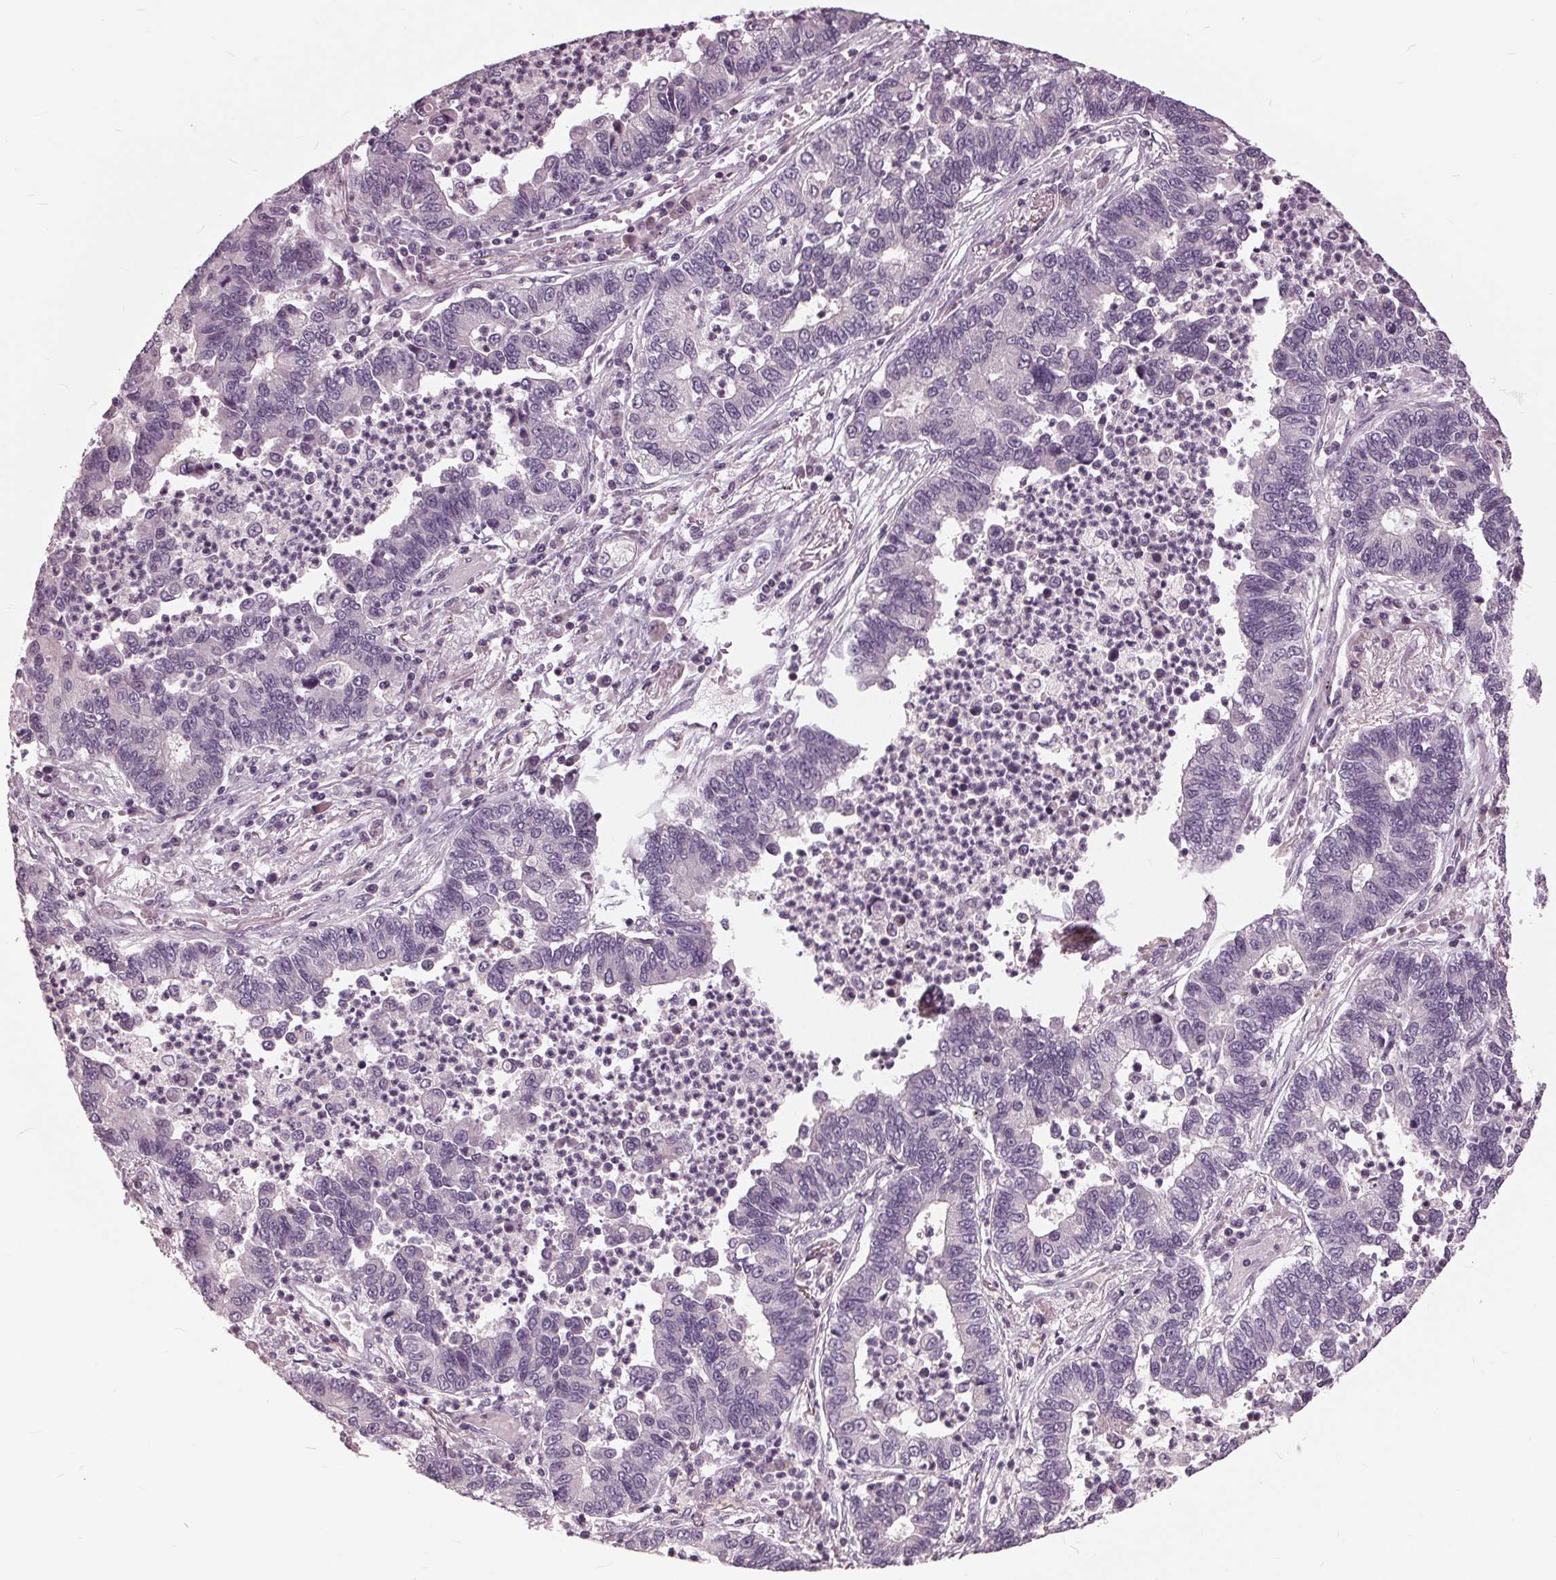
{"staining": {"intensity": "negative", "quantity": "none", "location": "none"}, "tissue": "lung cancer", "cell_type": "Tumor cells", "image_type": "cancer", "snomed": [{"axis": "morphology", "description": "Adenocarcinoma, NOS"}, {"axis": "topography", "description": "Lung"}], "caption": "Lung cancer stained for a protein using immunohistochemistry displays no staining tumor cells.", "gene": "SIGLEC6", "patient": {"sex": "female", "age": 57}}